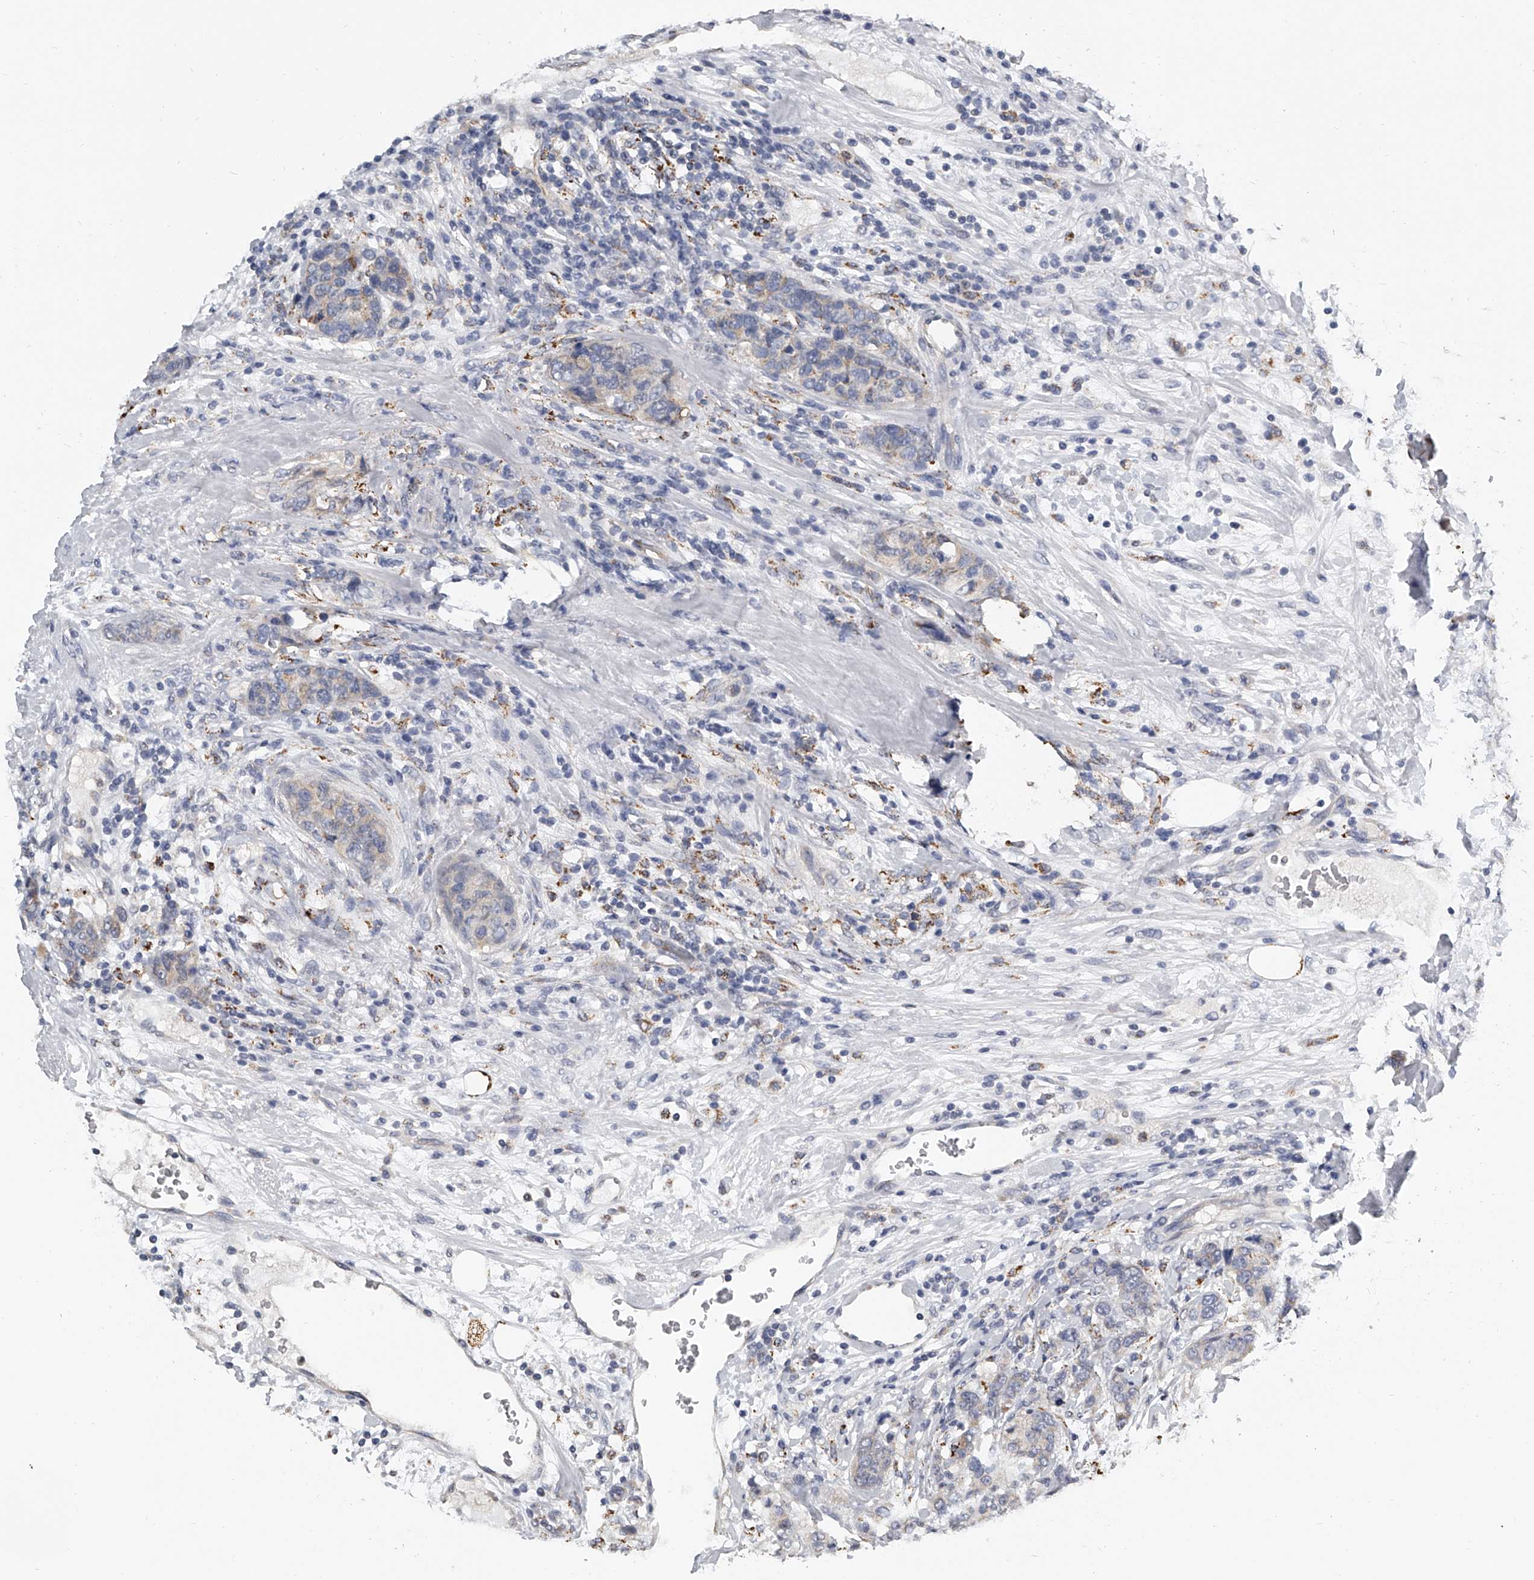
{"staining": {"intensity": "negative", "quantity": "none", "location": "none"}, "tissue": "breast cancer", "cell_type": "Tumor cells", "image_type": "cancer", "snomed": [{"axis": "morphology", "description": "Lobular carcinoma"}, {"axis": "topography", "description": "Breast"}], "caption": "This is an IHC micrograph of breast cancer. There is no expression in tumor cells.", "gene": "KLHL7", "patient": {"sex": "female", "age": 59}}